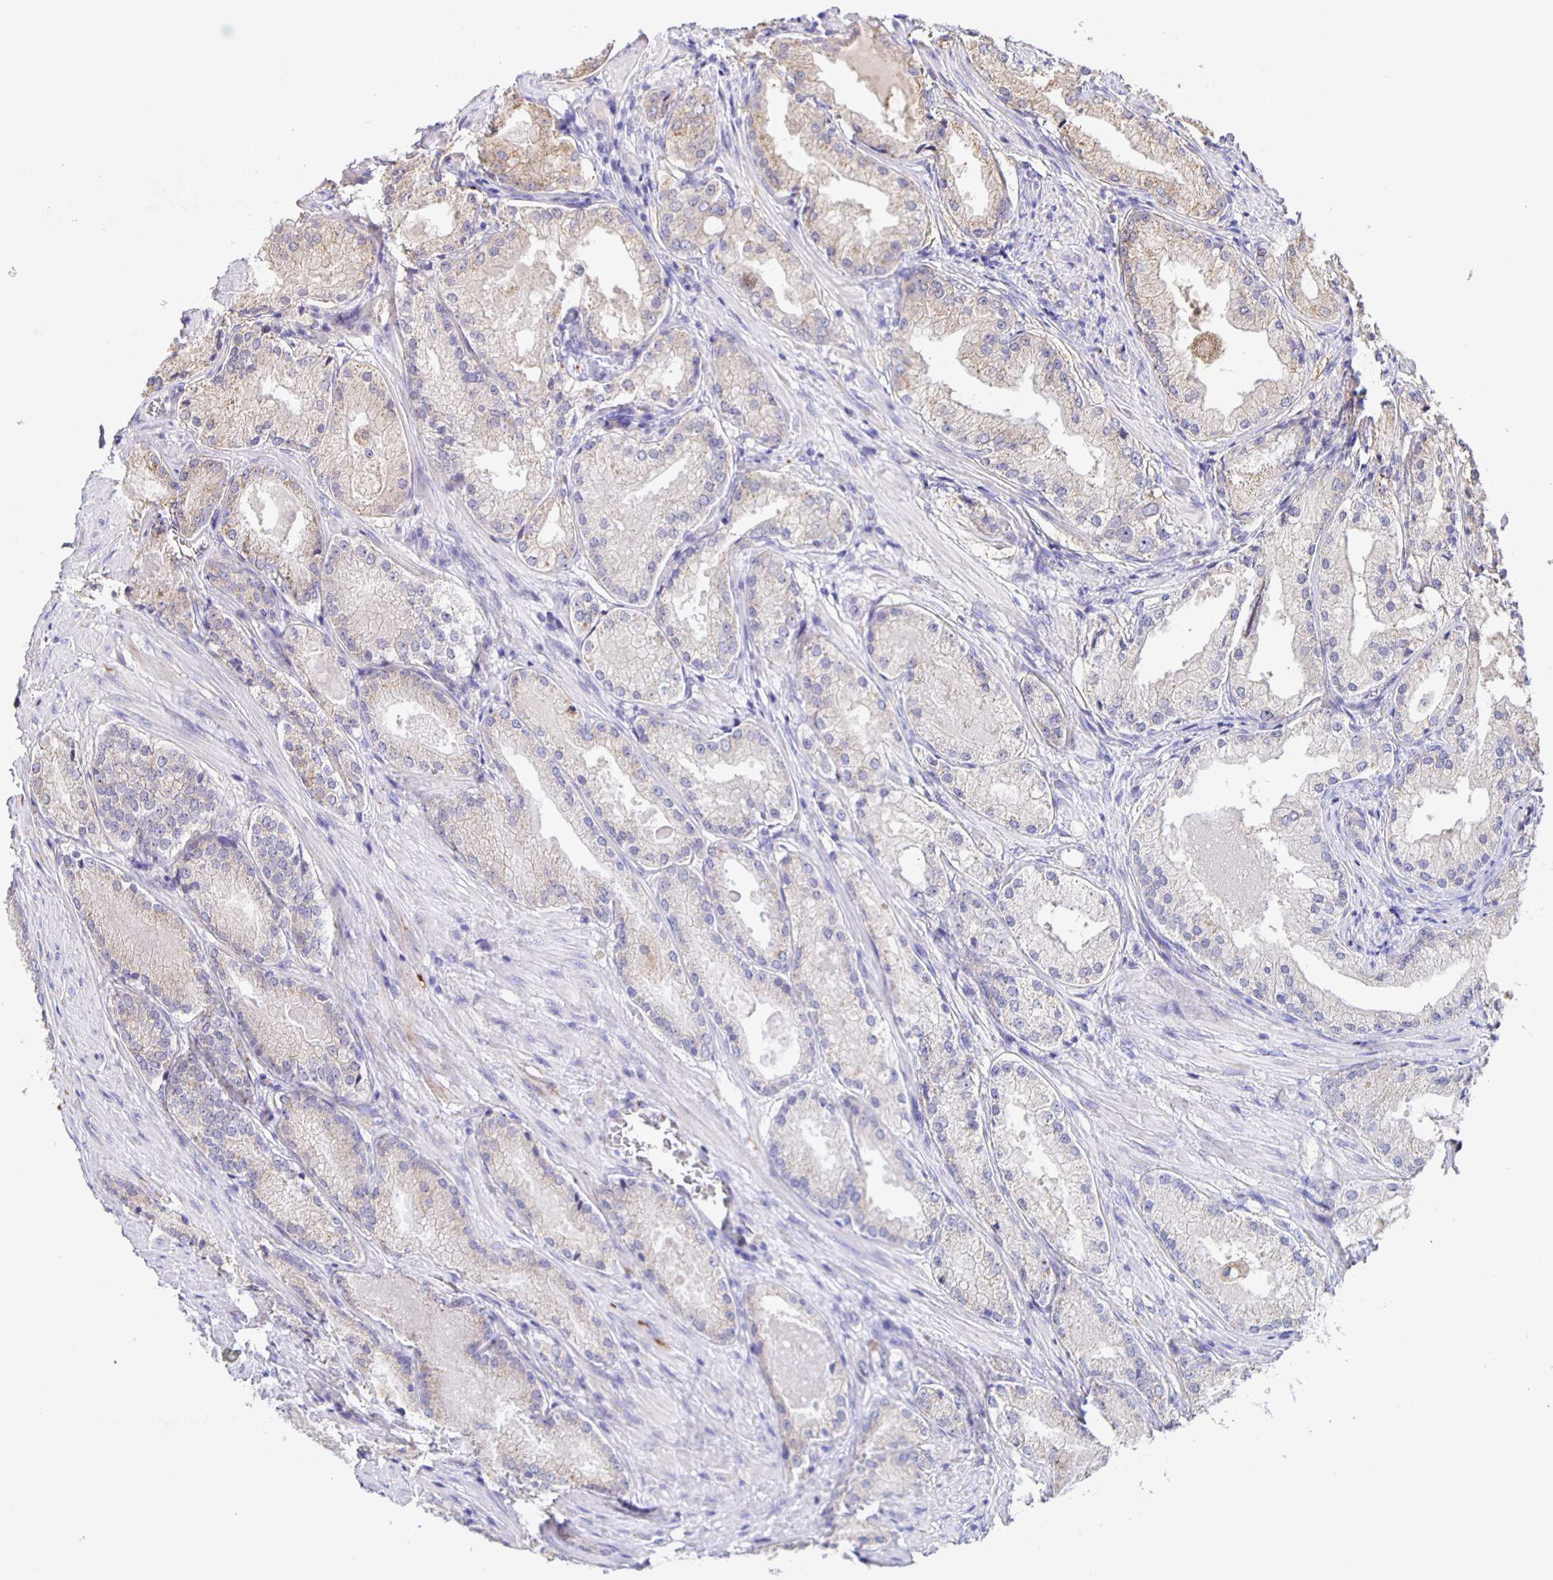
{"staining": {"intensity": "weak", "quantity": "<25%", "location": "cytoplasmic/membranous"}, "tissue": "prostate cancer", "cell_type": "Tumor cells", "image_type": "cancer", "snomed": [{"axis": "morphology", "description": "Adenocarcinoma, Low grade"}, {"axis": "topography", "description": "Prostate"}], "caption": "DAB (3,3'-diaminobenzidine) immunohistochemical staining of prostate cancer (low-grade adenocarcinoma) reveals no significant positivity in tumor cells. (Immunohistochemistry (ihc), brightfield microscopy, high magnification).", "gene": "JMJD4", "patient": {"sex": "male", "age": 68}}